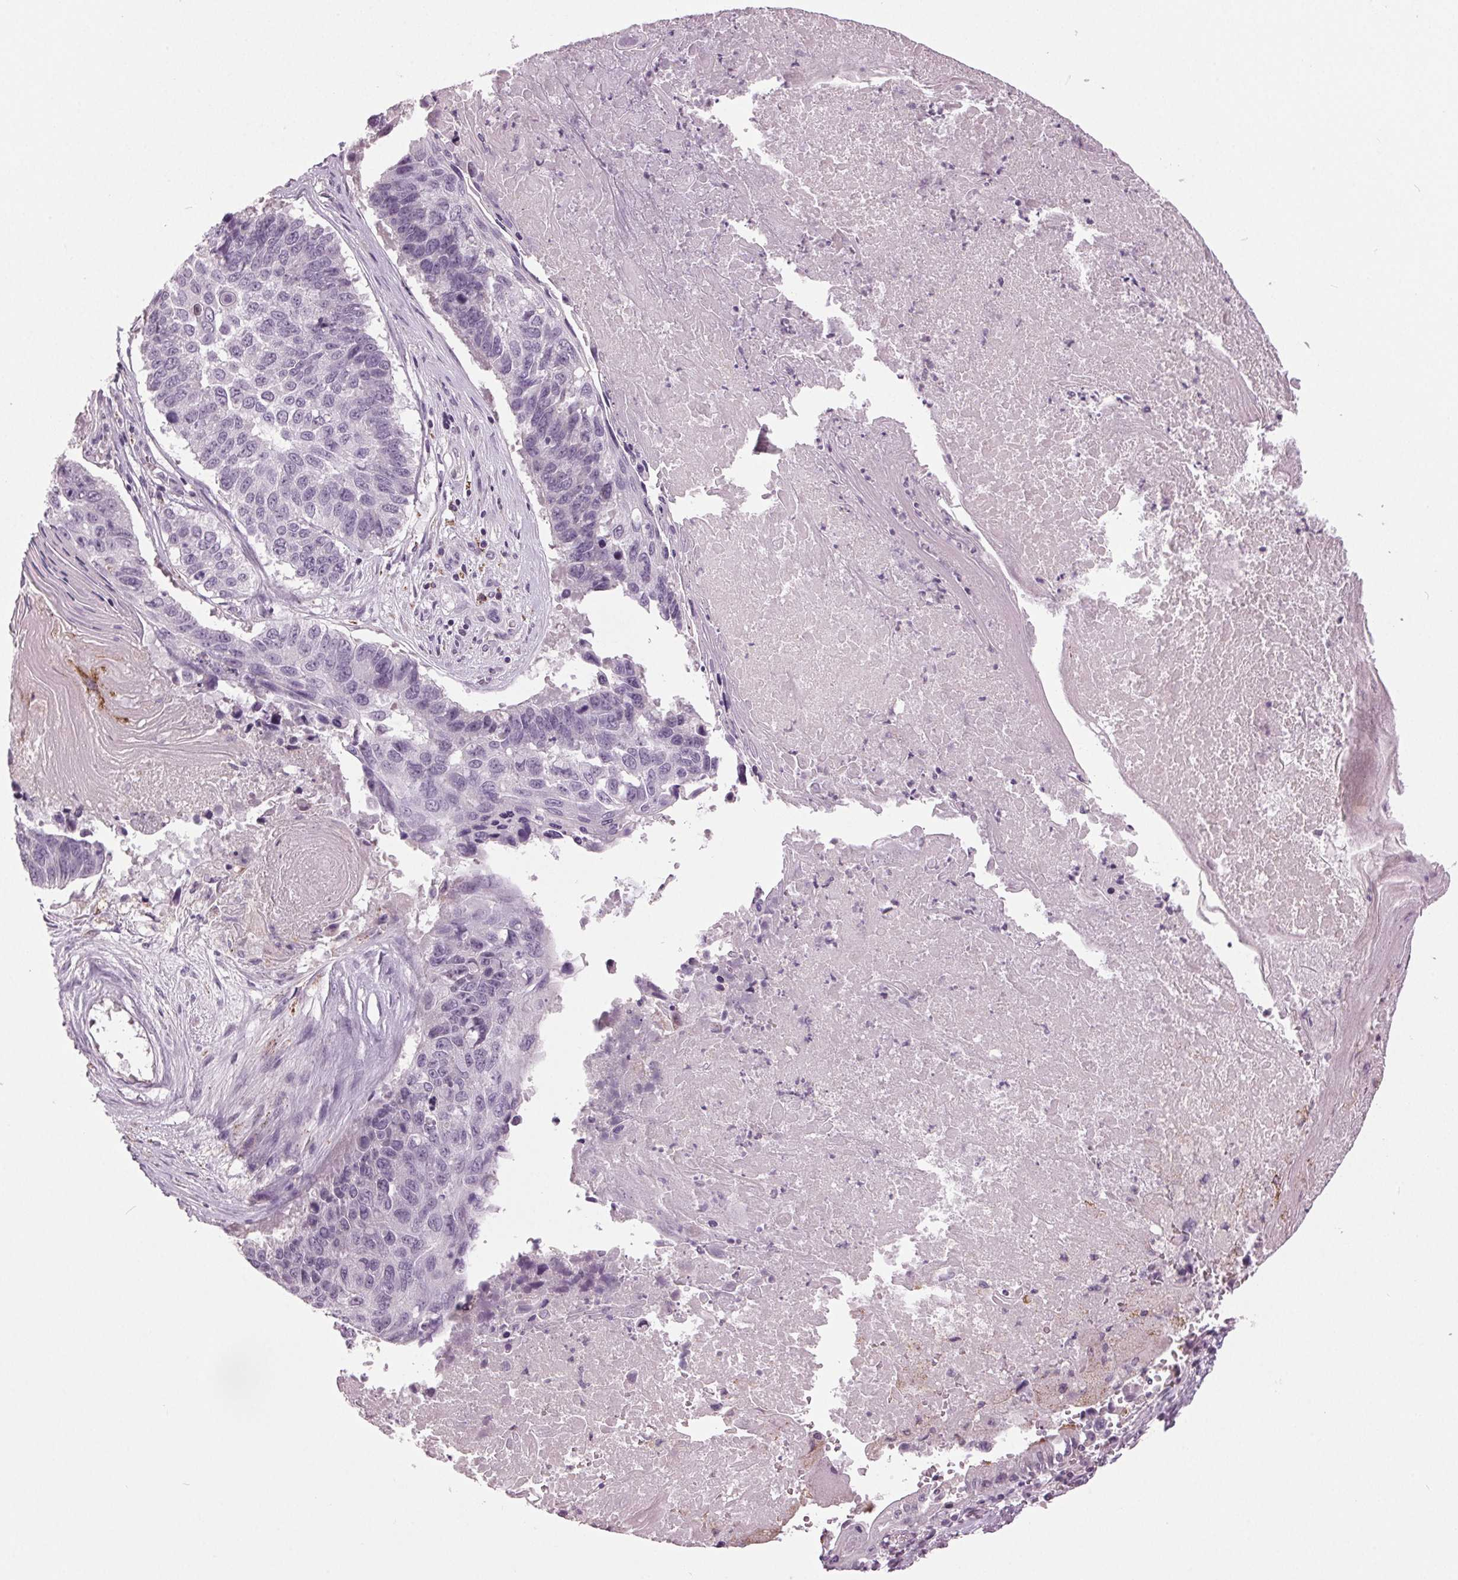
{"staining": {"intensity": "negative", "quantity": "none", "location": "none"}, "tissue": "lung cancer", "cell_type": "Tumor cells", "image_type": "cancer", "snomed": [{"axis": "morphology", "description": "Squamous cell carcinoma, NOS"}, {"axis": "topography", "description": "Lung"}], "caption": "Squamous cell carcinoma (lung) was stained to show a protein in brown. There is no significant positivity in tumor cells.", "gene": "DNAH12", "patient": {"sex": "male", "age": 73}}